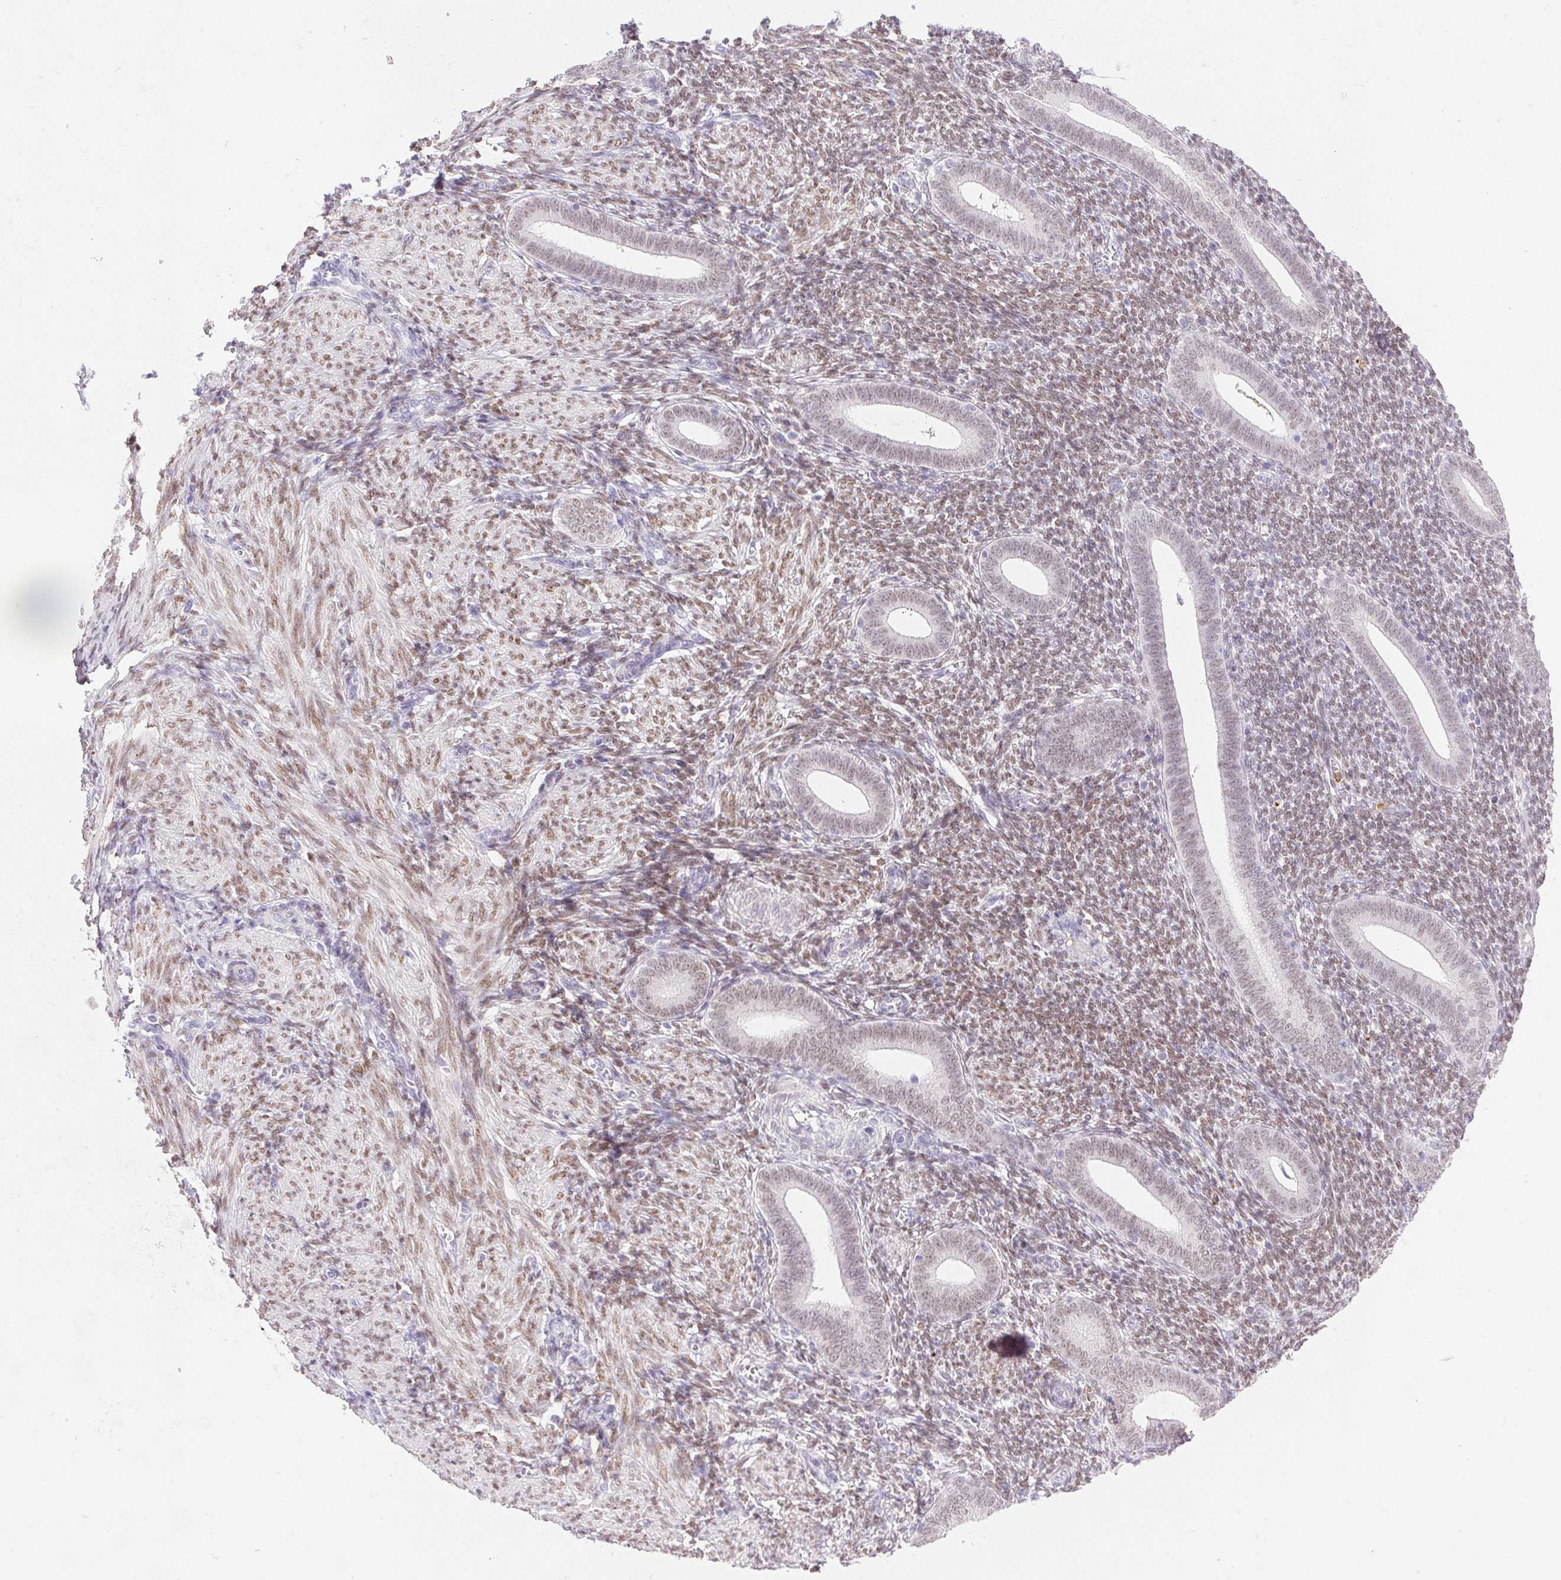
{"staining": {"intensity": "moderate", "quantity": ">75%", "location": "nuclear"}, "tissue": "endometrium", "cell_type": "Cells in endometrial stroma", "image_type": "normal", "snomed": [{"axis": "morphology", "description": "Normal tissue, NOS"}, {"axis": "topography", "description": "Endometrium"}], "caption": "A high-resolution histopathology image shows immunohistochemistry (IHC) staining of benign endometrium, which displays moderate nuclear staining in approximately >75% of cells in endometrial stroma.", "gene": "EMX2", "patient": {"sex": "female", "age": 25}}